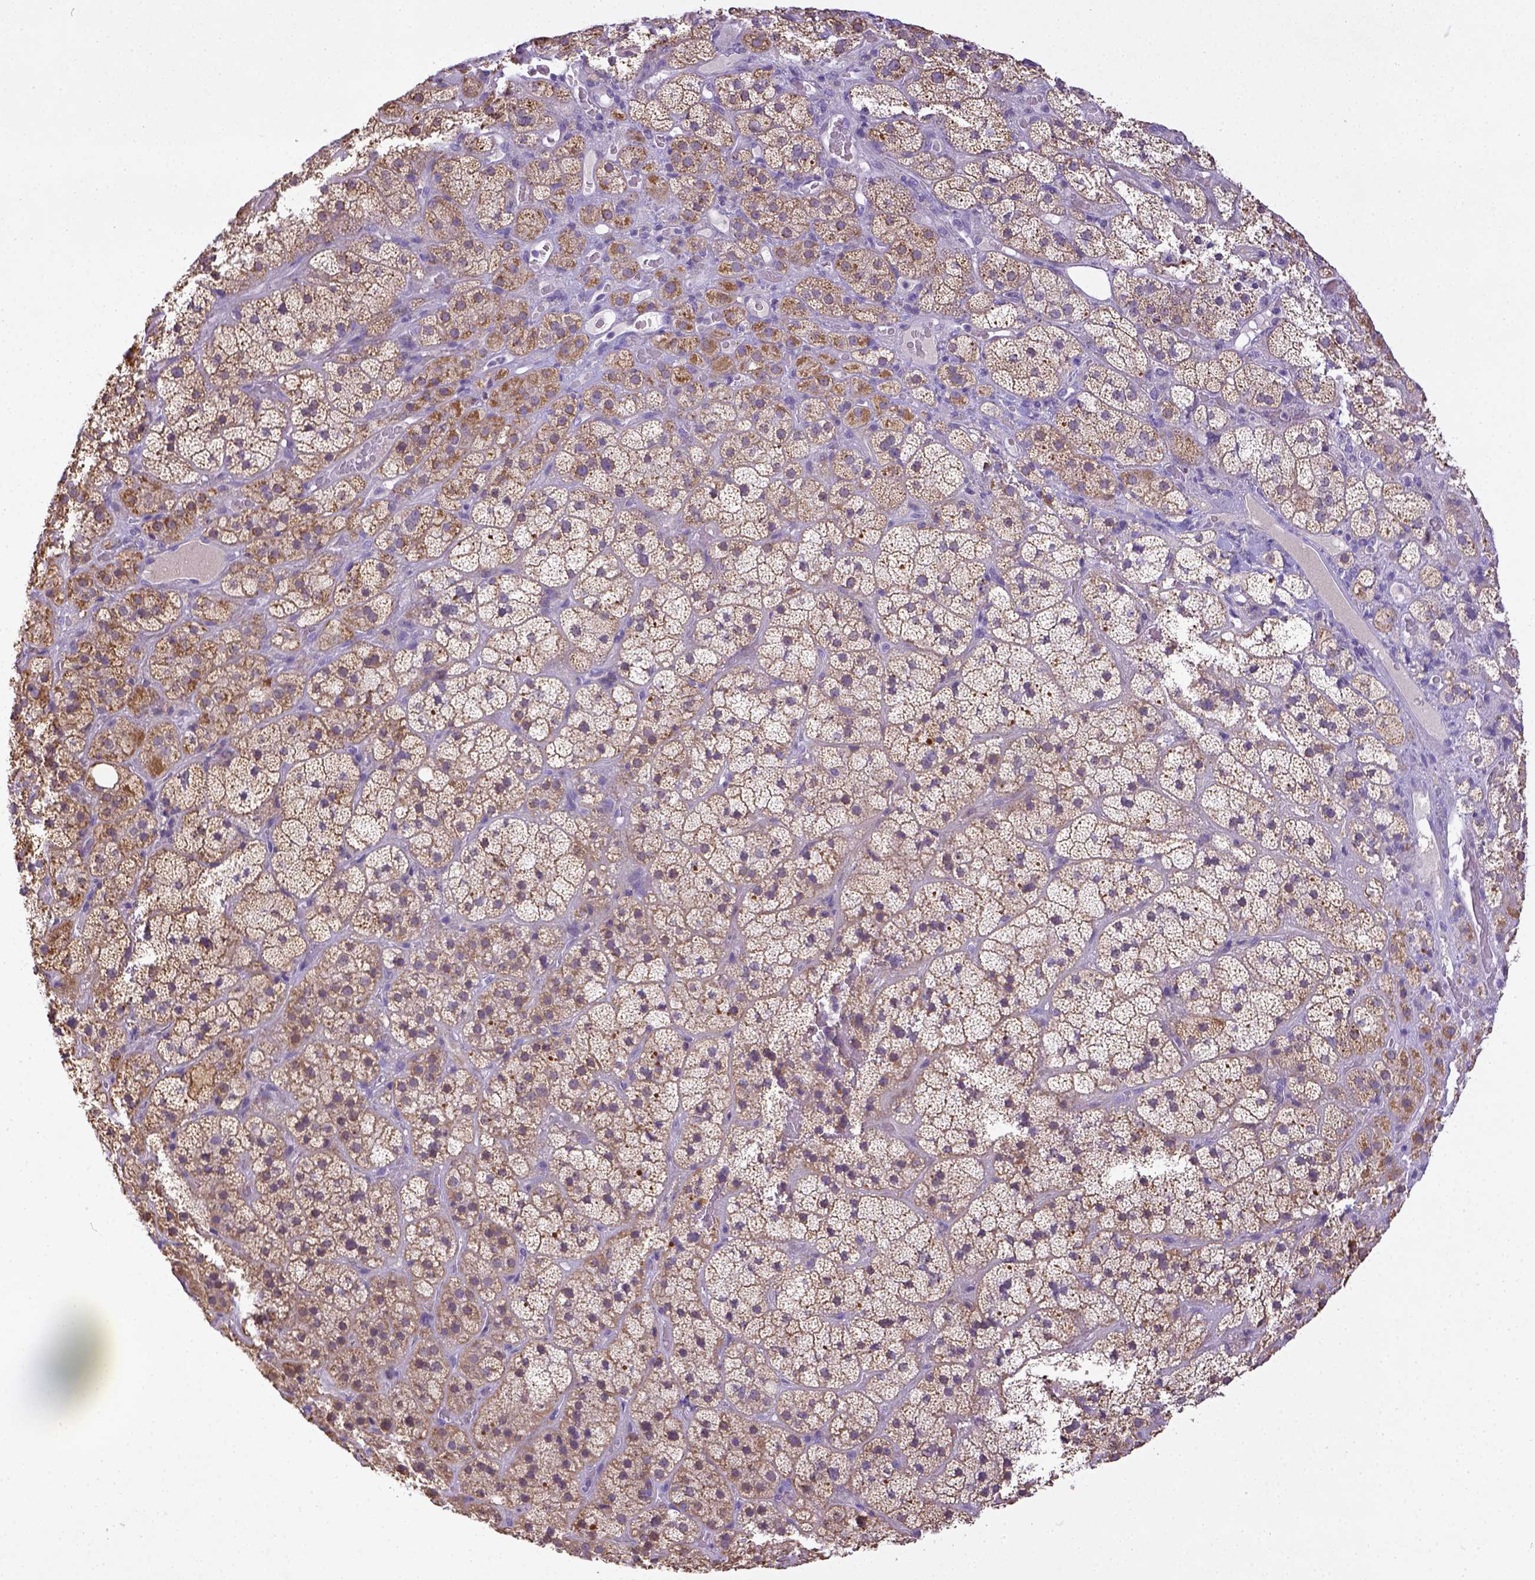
{"staining": {"intensity": "moderate", "quantity": ">75%", "location": "cytoplasmic/membranous"}, "tissue": "adrenal gland", "cell_type": "Glandular cells", "image_type": "normal", "snomed": [{"axis": "morphology", "description": "Normal tissue, NOS"}, {"axis": "topography", "description": "Adrenal gland"}], "caption": "Adrenal gland stained for a protein exhibits moderate cytoplasmic/membranous positivity in glandular cells. (Brightfield microscopy of DAB IHC at high magnification).", "gene": "CD40", "patient": {"sex": "male", "age": 57}}